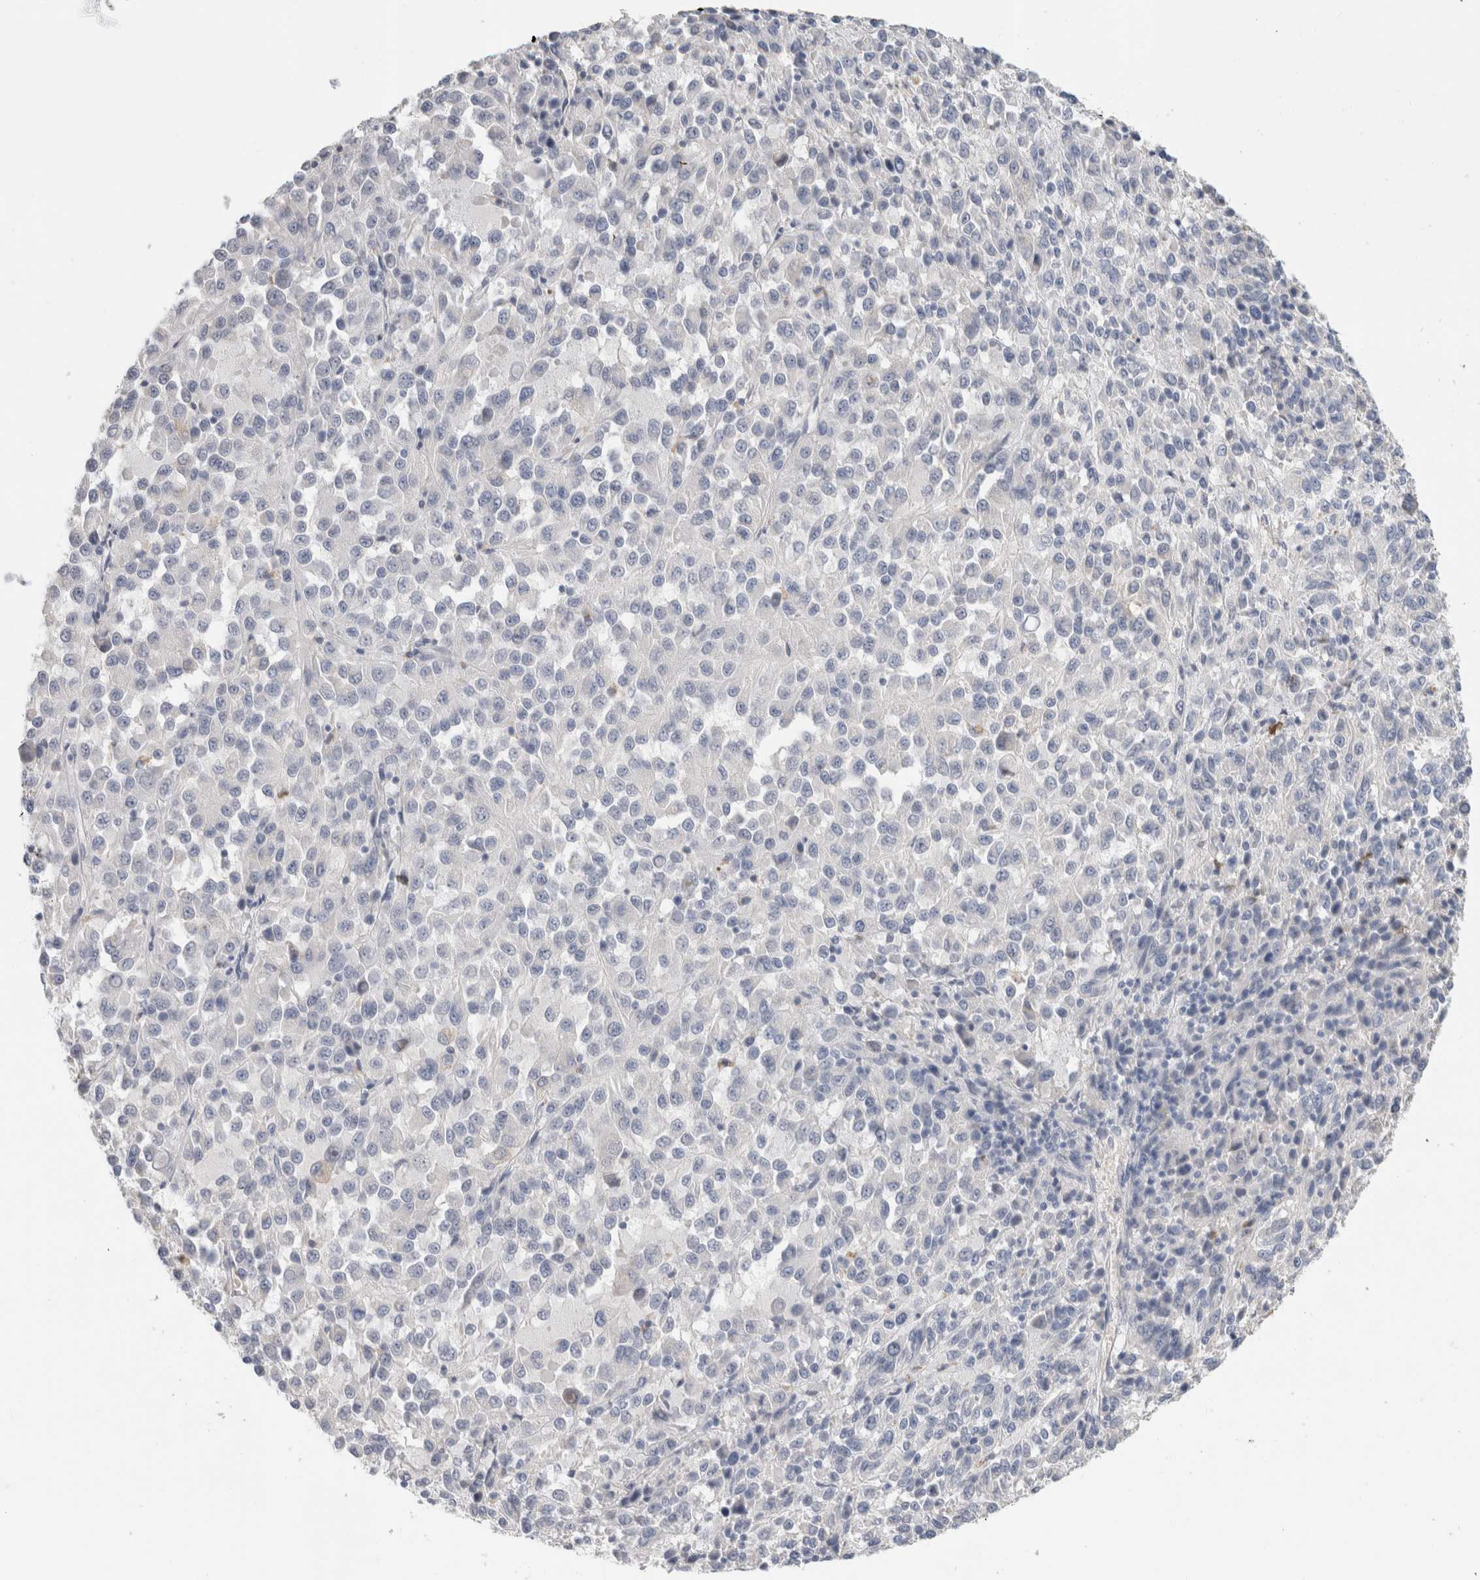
{"staining": {"intensity": "negative", "quantity": "none", "location": "none"}, "tissue": "melanoma", "cell_type": "Tumor cells", "image_type": "cancer", "snomed": [{"axis": "morphology", "description": "Malignant melanoma, Metastatic site"}, {"axis": "topography", "description": "Lung"}], "caption": "This is a image of IHC staining of malignant melanoma (metastatic site), which shows no positivity in tumor cells.", "gene": "BCAN", "patient": {"sex": "male", "age": 64}}